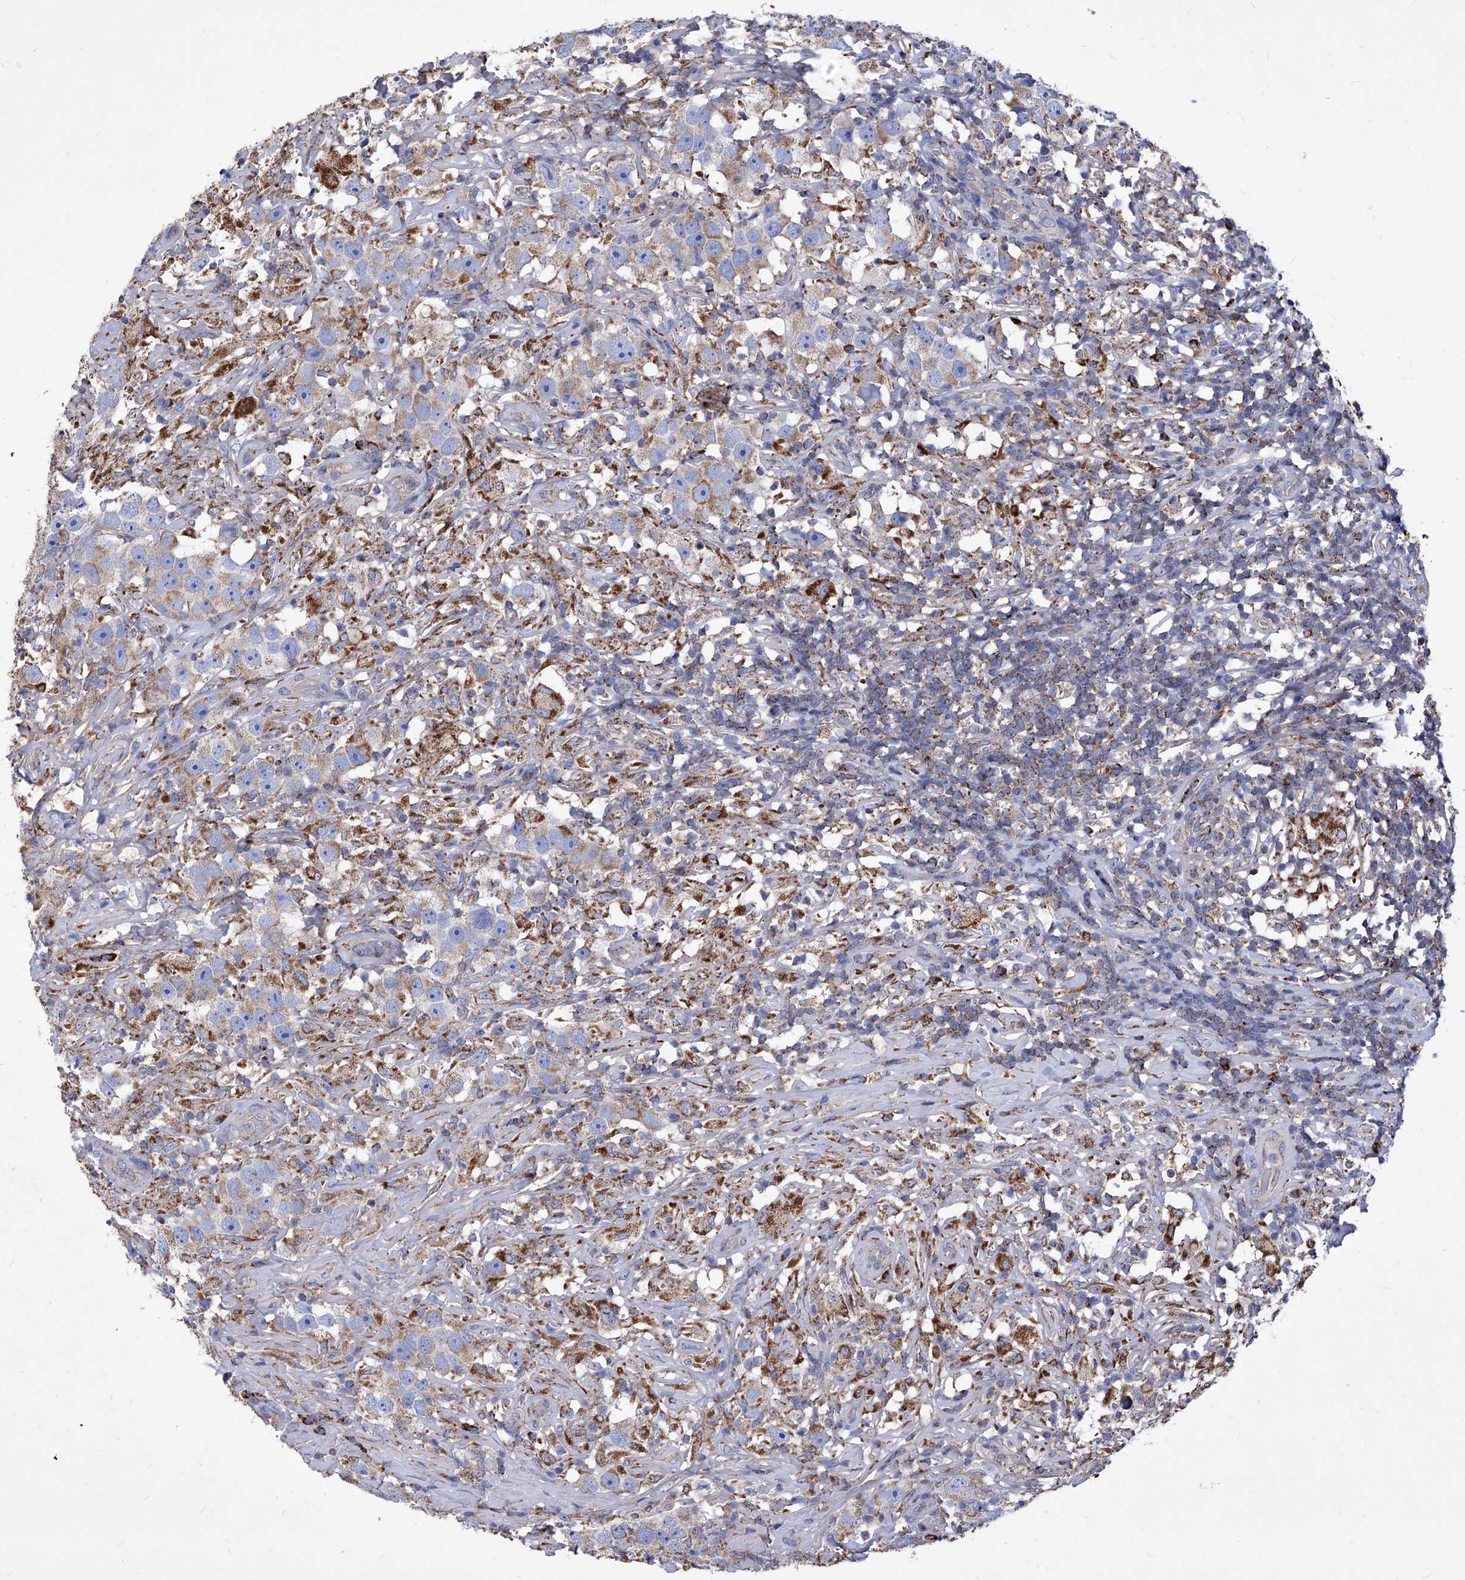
{"staining": {"intensity": "moderate", "quantity": ">75%", "location": "cytoplasmic/membranous"}, "tissue": "testis cancer", "cell_type": "Tumor cells", "image_type": "cancer", "snomed": [{"axis": "morphology", "description": "Seminoma, NOS"}, {"axis": "topography", "description": "Testis"}], "caption": "DAB (3,3'-diaminobenzidine) immunohistochemical staining of seminoma (testis) demonstrates moderate cytoplasmic/membranous protein expression in about >75% of tumor cells.", "gene": "HRNR", "patient": {"sex": "male", "age": 49}}